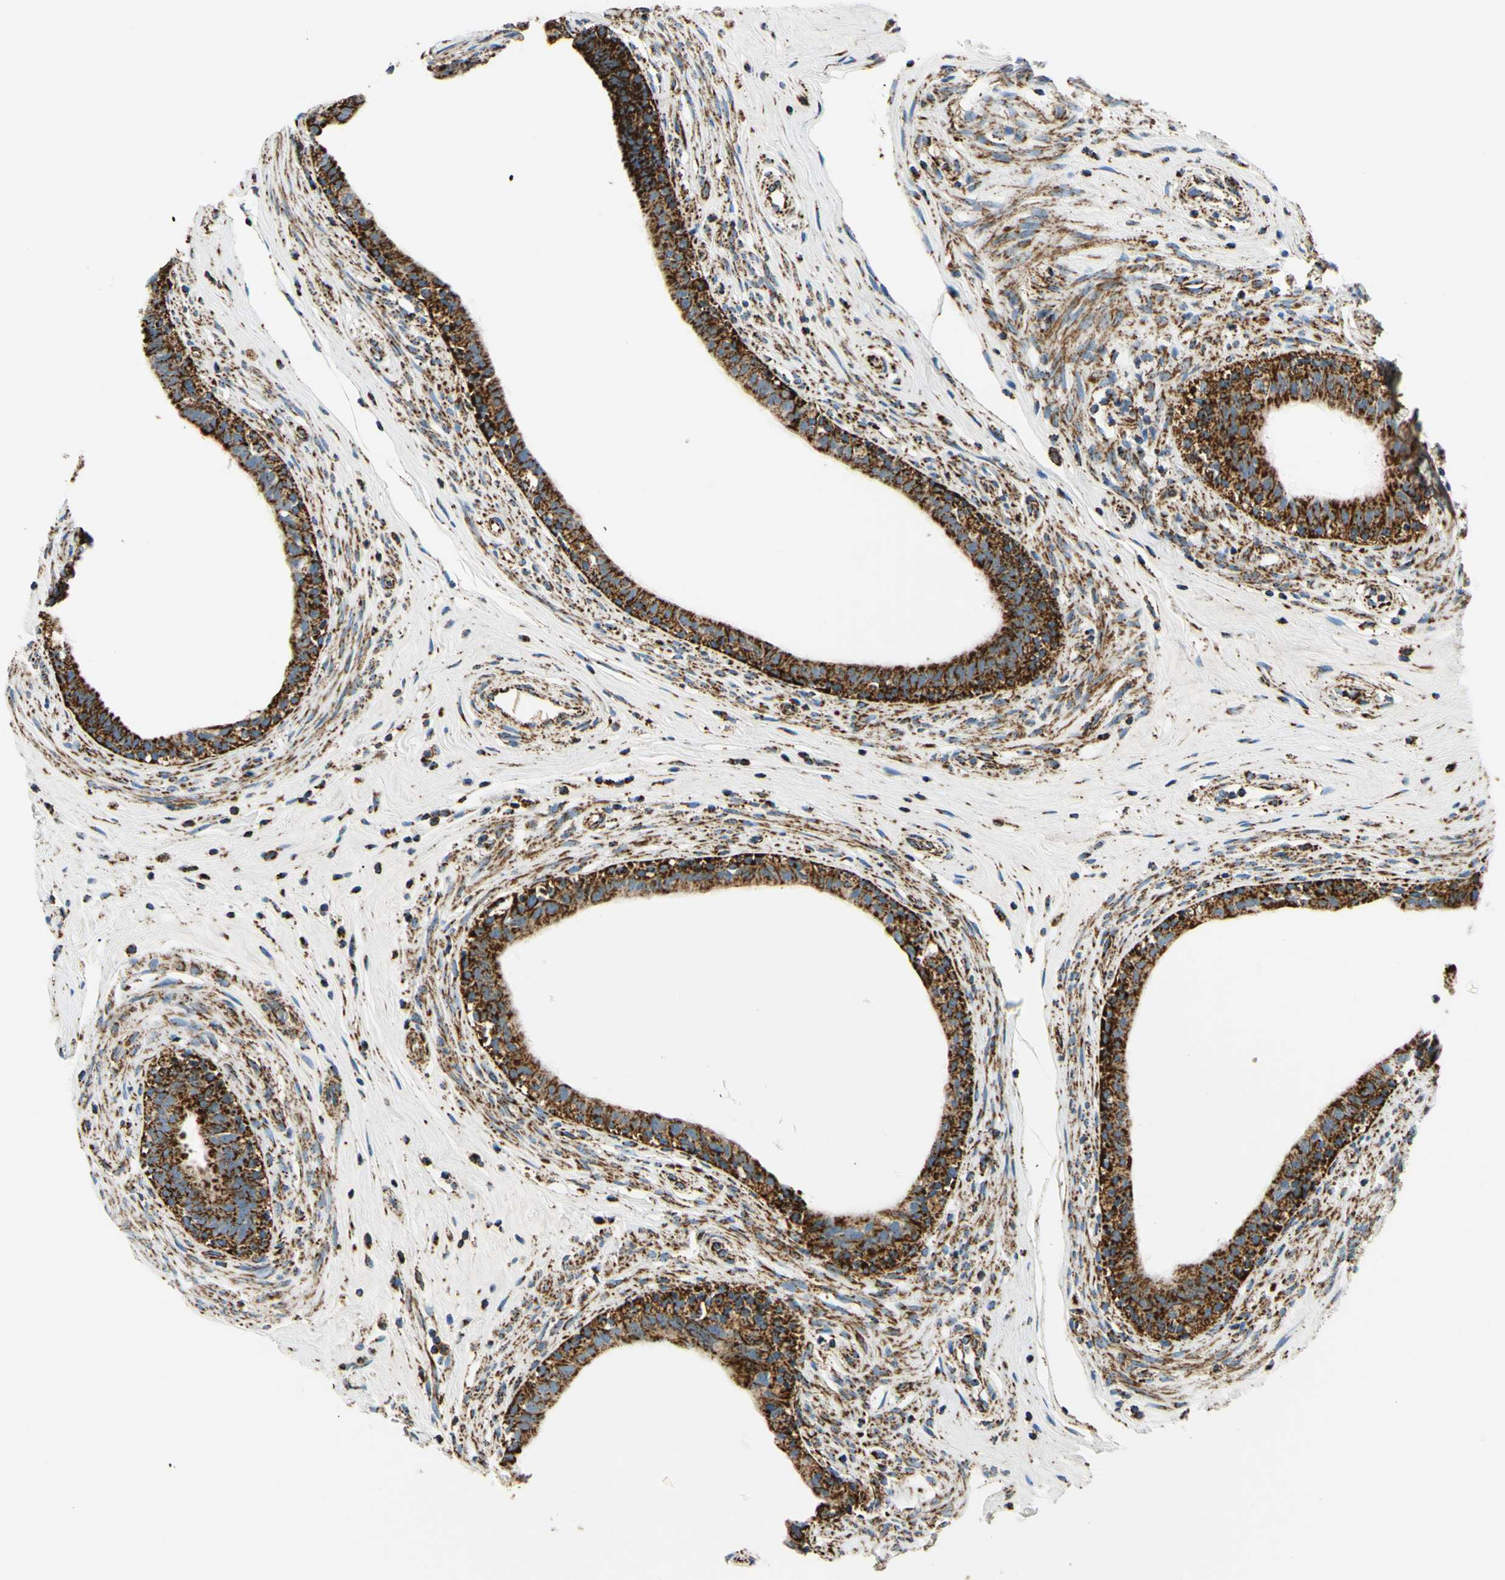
{"staining": {"intensity": "strong", "quantity": ">75%", "location": "cytoplasmic/membranous"}, "tissue": "epididymis", "cell_type": "Glandular cells", "image_type": "normal", "snomed": [{"axis": "morphology", "description": "Normal tissue, NOS"}, {"axis": "morphology", "description": "Inflammation, NOS"}, {"axis": "topography", "description": "Epididymis"}], "caption": "Immunohistochemistry of normal human epididymis reveals high levels of strong cytoplasmic/membranous staining in about >75% of glandular cells.", "gene": "MAVS", "patient": {"sex": "male", "age": 84}}